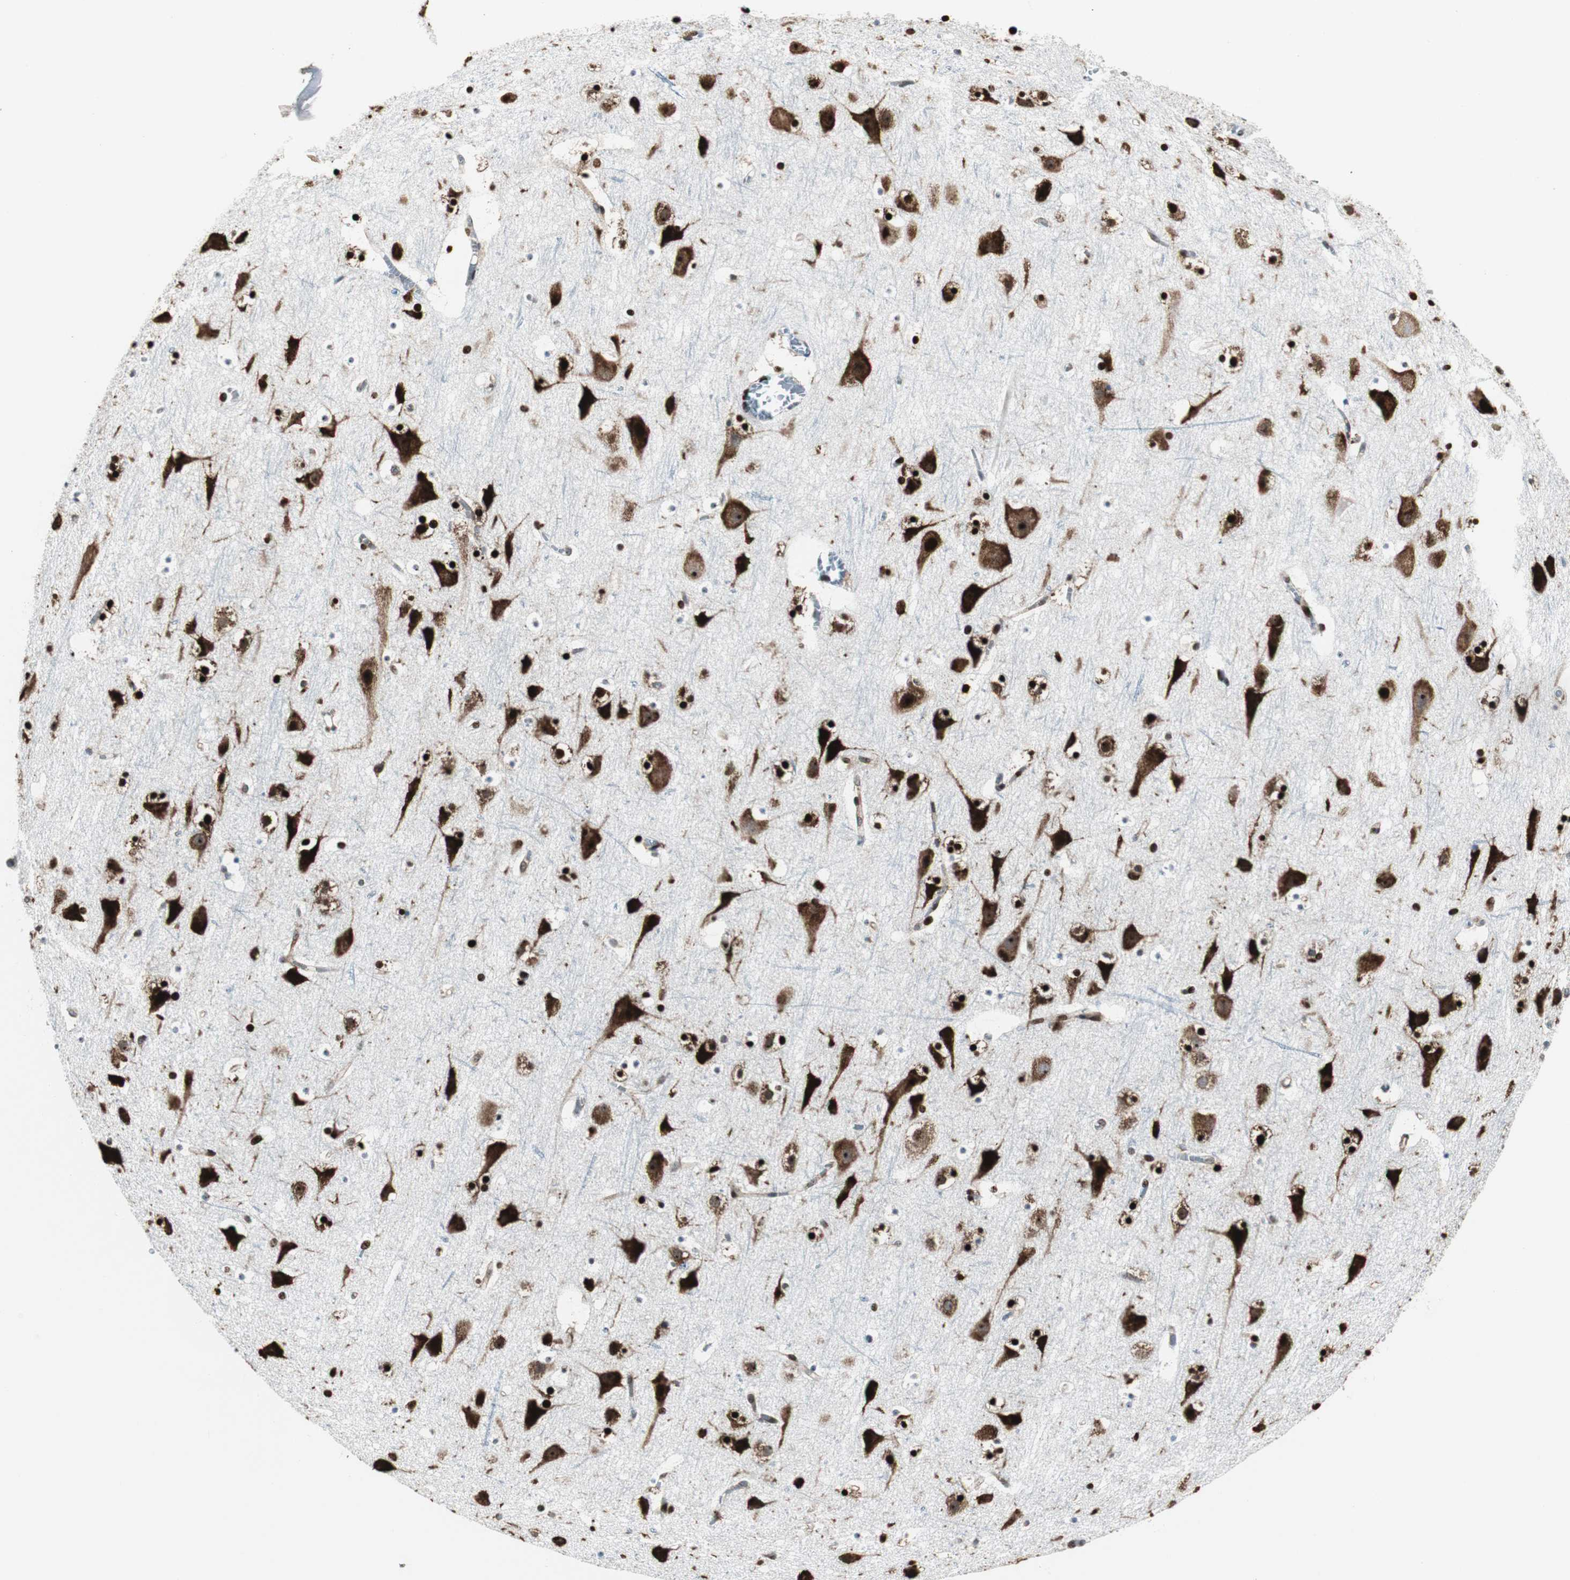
{"staining": {"intensity": "negative", "quantity": "none", "location": "none"}, "tissue": "cerebral cortex", "cell_type": "Endothelial cells", "image_type": "normal", "snomed": [{"axis": "morphology", "description": "Normal tissue, NOS"}, {"axis": "topography", "description": "Cerebral cortex"}], "caption": "Immunohistochemical staining of unremarkable cerebral cortex exhibits no significant positivity in endothelial cells. The staining is performed using DAB (3,3'-diaminobenzidine) brown chromogen with nuclei counter-stained in using hematoxylin.", "gene": "NCL", "patient": {"sex": "male", "age": 45}}